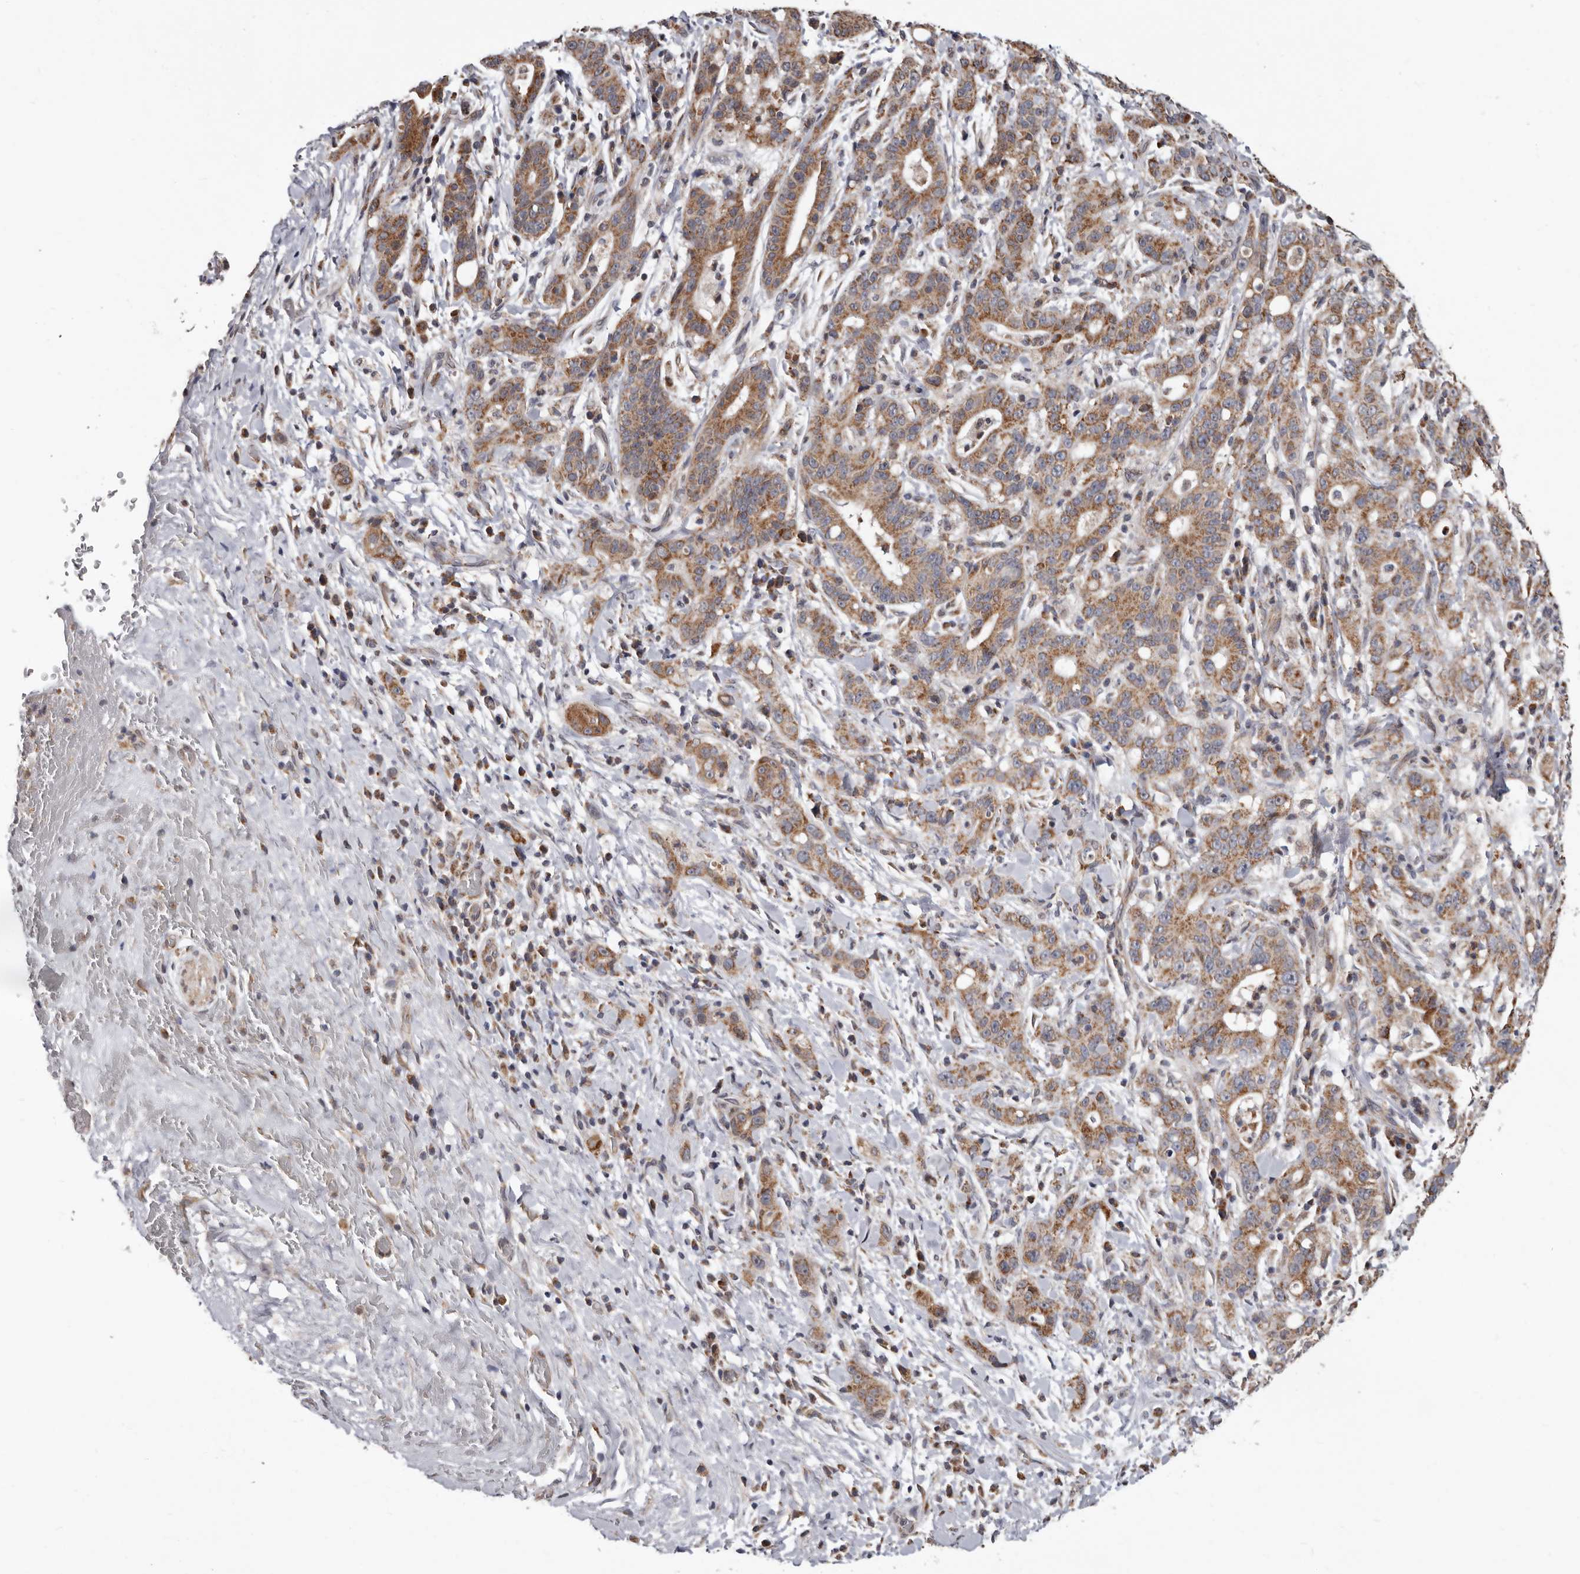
{"staining": {"intensity": "moderate", "quantity": ">75%", "location": "cytoplasmic/membranous"}, "tissue": "liver cancer", "cell_type": "Tumor cells", "image_type": "cancer", "snomed": [{"axis": "morphology", "description": "Cholangiocarcinoma"}, {"axis": "topography", "description": "Liver"}], "caption": "Liver cancer (cholangiocarcinoma) stained with DAB (3,3'-diaminobenzidine) immunohistochemistry (IHC) exhibits medium levels of moderate cytoplasmic/membranous staining in about >75% of tumor cells.", "gene": "MRPL18", "patient": {"sex": "female", "age": 38}}